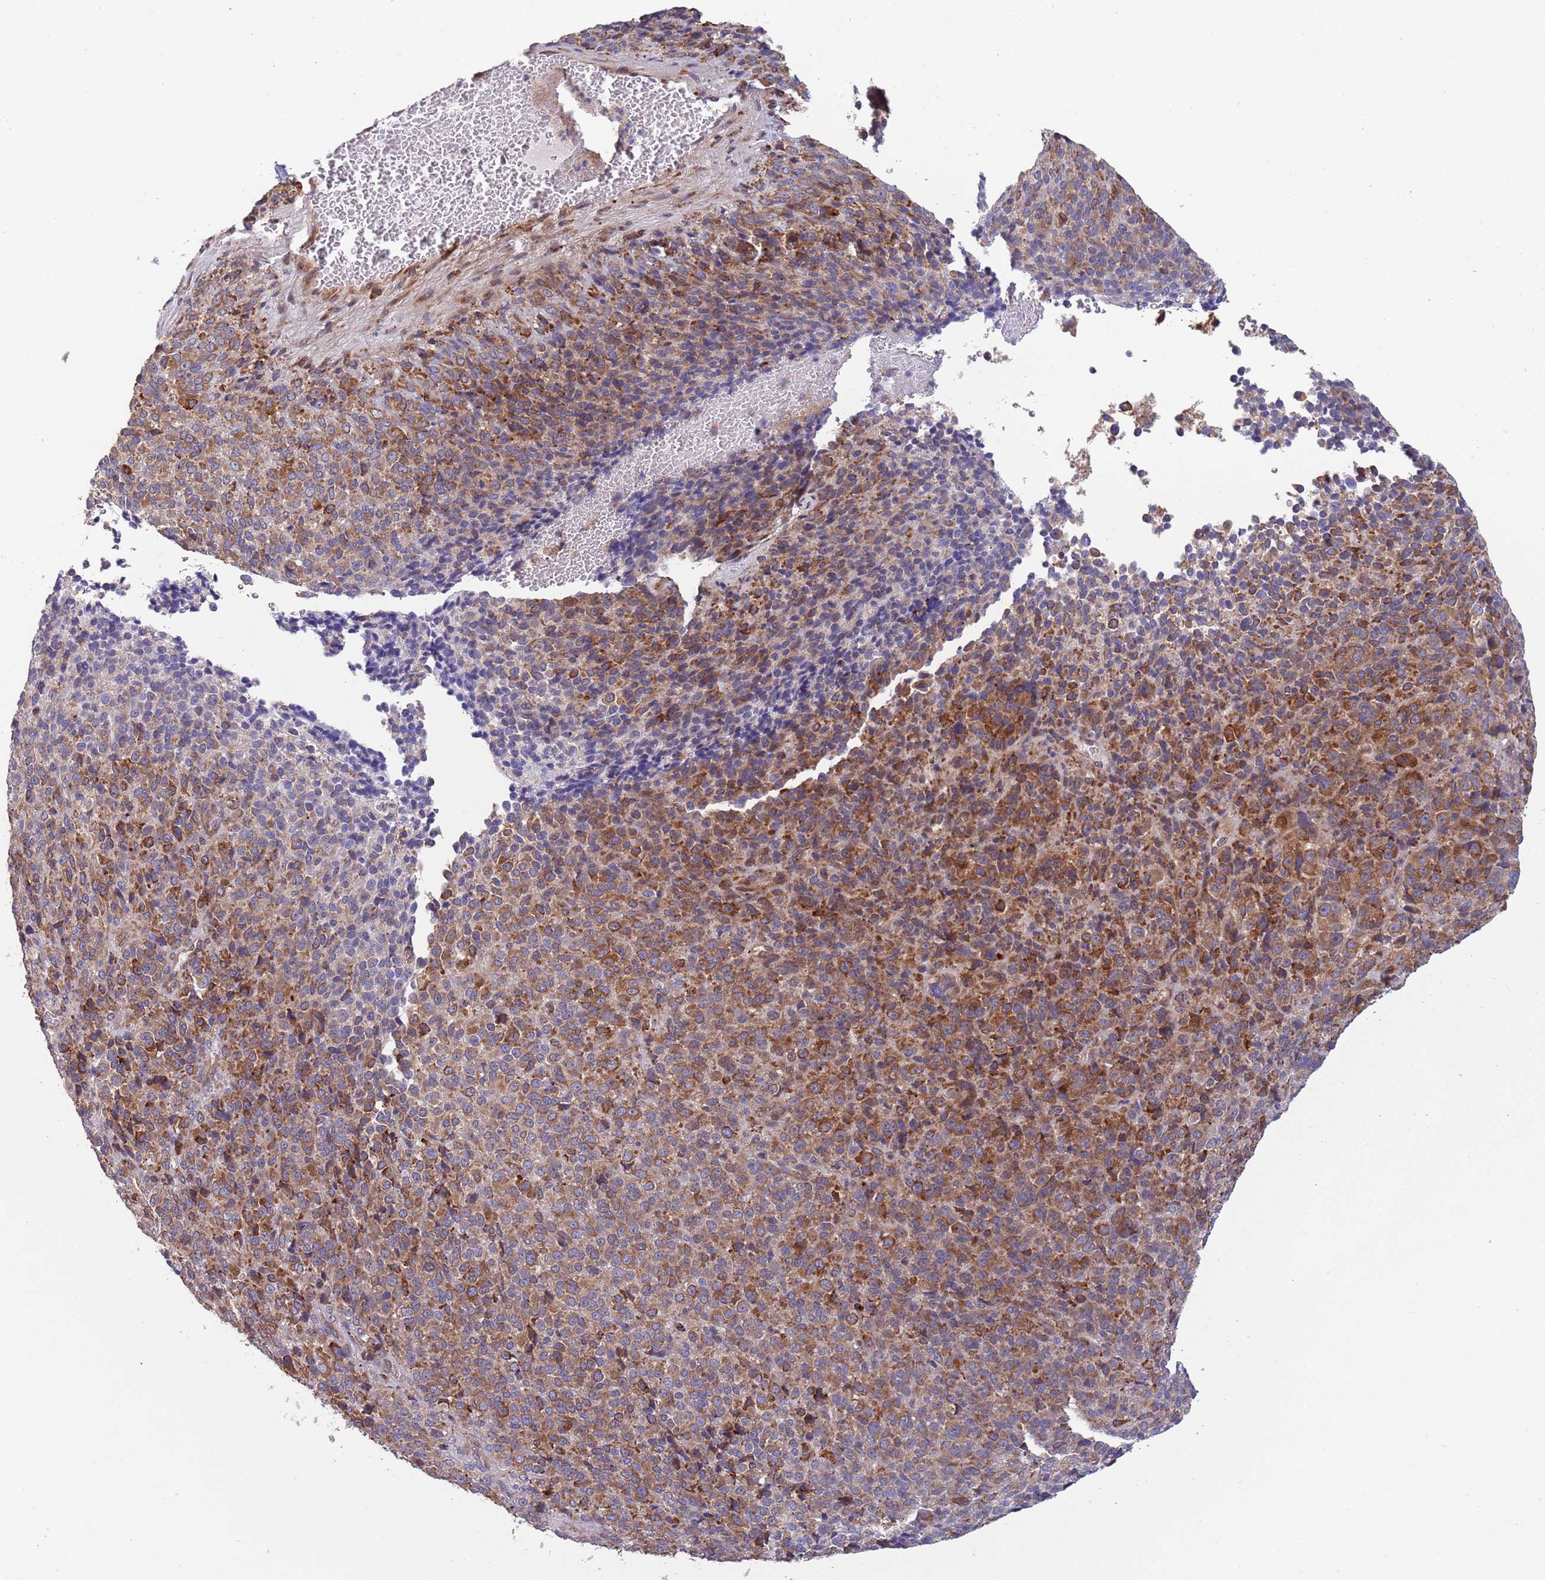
{"staining": {"intensity": "moderate", "quantity": ">75%", "location": "cytoplasmic/membranous"}, "tissue": "melanoma", "cell_type": "Tumor cells", "image_type": "cancer", "snomed": [{"axis": "morphology", "description": "Malignant melanoma, Metastatic site"}, {"axis": "topography", "description": "Brain"}], "caption": "IHC staining of malignant melanoma (metastatic site), which exhibits medium levels of moderate cytoplasmic/membranous expression in about >75% of tumor cells indicating moderate cytoplasmic/membranous protein staining. The staining was performed using DAB (3,3'-diaminobenzidine) (brown) for protein detection and nuclei were counterstained in hematoxylin (blue).", "gene": "ARMCX6", "patient": {"sex": "female", "age": 56}}